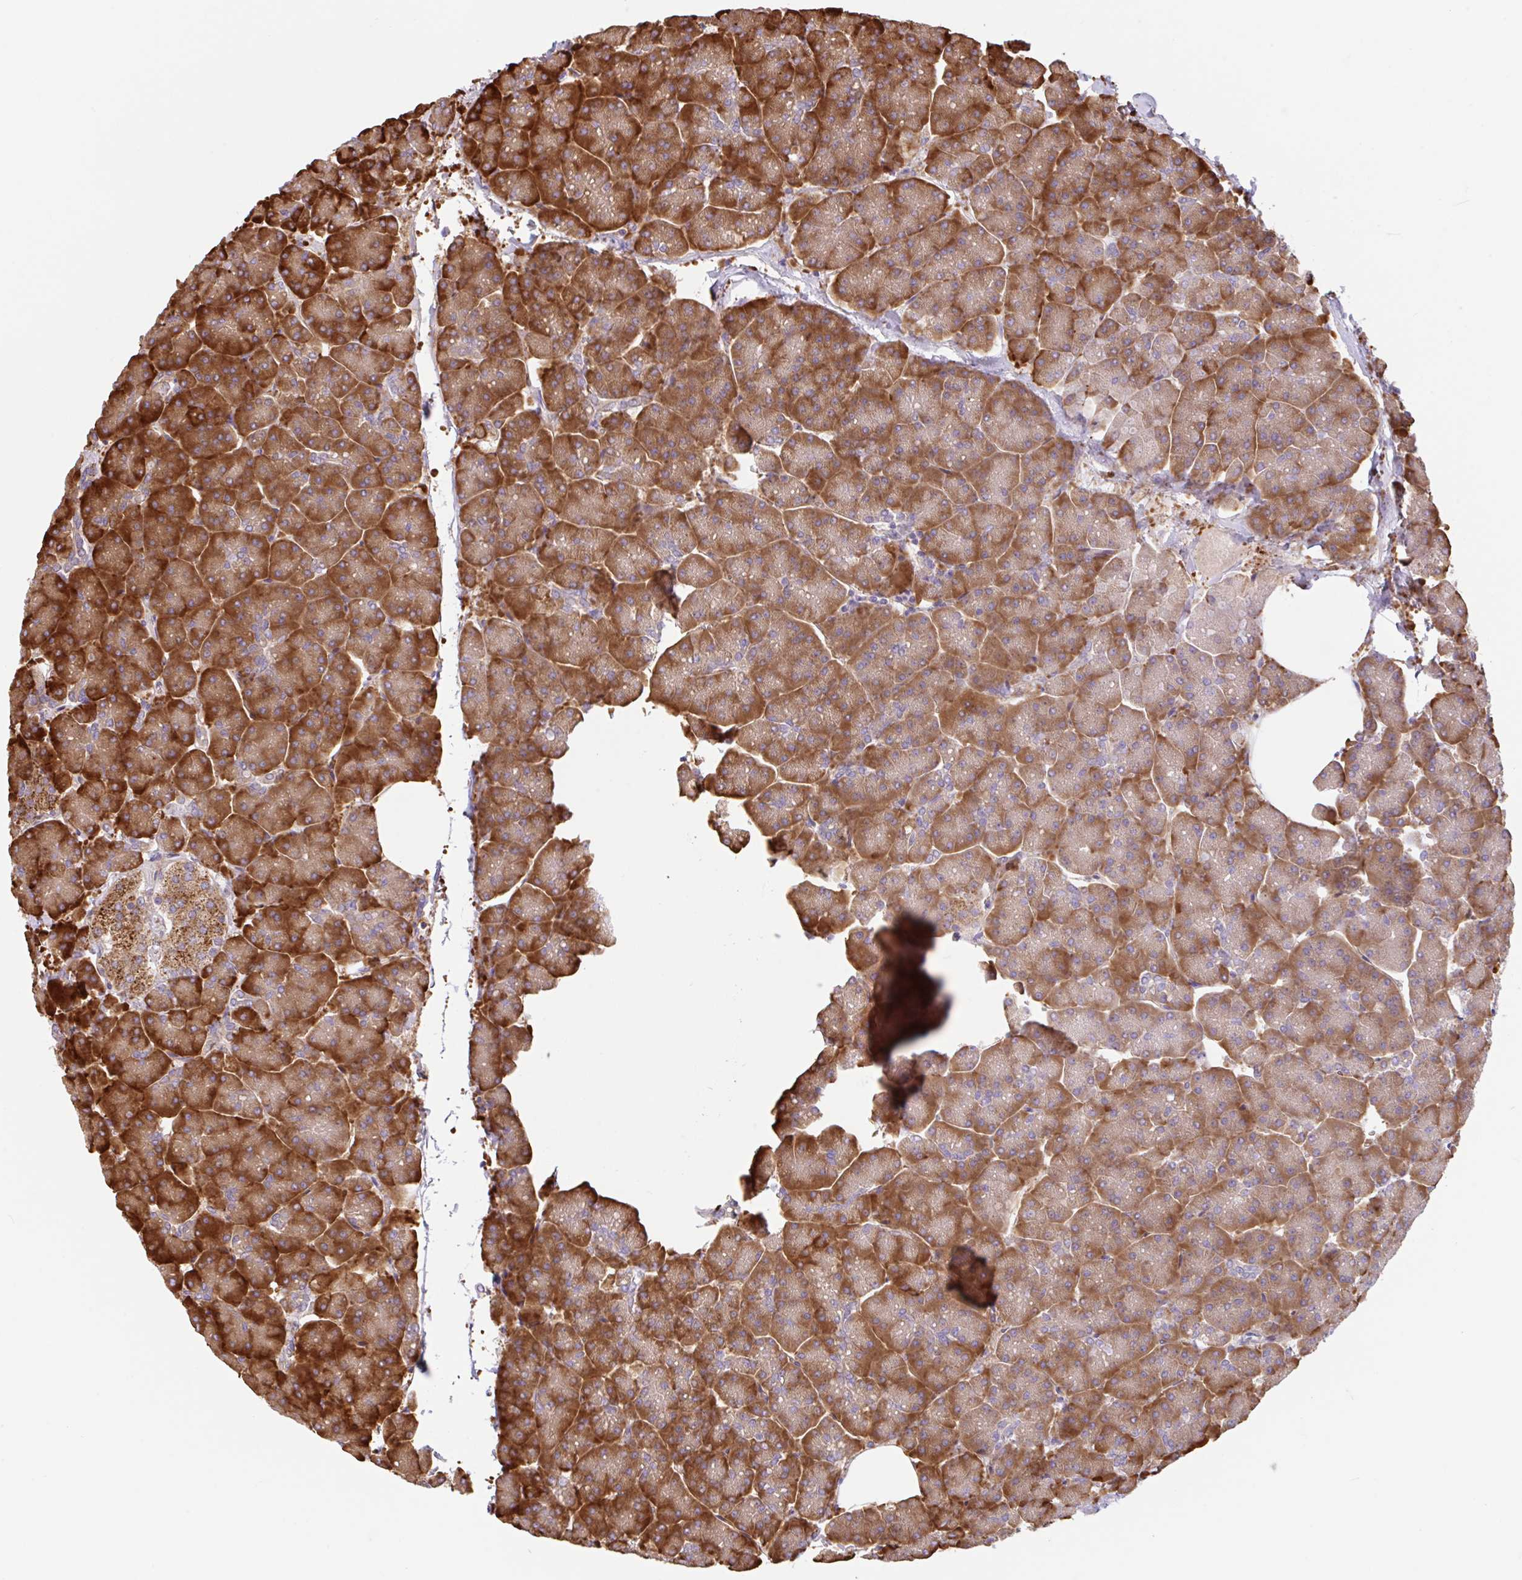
{"staining": {"intensity": "strong", "quantity": ">75%", "location": "cytoplasmic/membranous"}, "tissue": "pancreas", "cell_type": "Exocrine glandular cells", "image_type": "normal", "snomed": [{"axis": "morphology", "description": "Normal tissue, NOS"}, {"axis": "topography", "description": "Pancreas"}, {"axis": "topography", "description": "Peripheral nerve tissue"}], "caption": "Strong cytoplasmic/membranous staining is seen in about >75% of exocrine glandular cells in benign pancreas.", "gene": "RALBP1", "patient": {"sex": "male", "age": 54}}